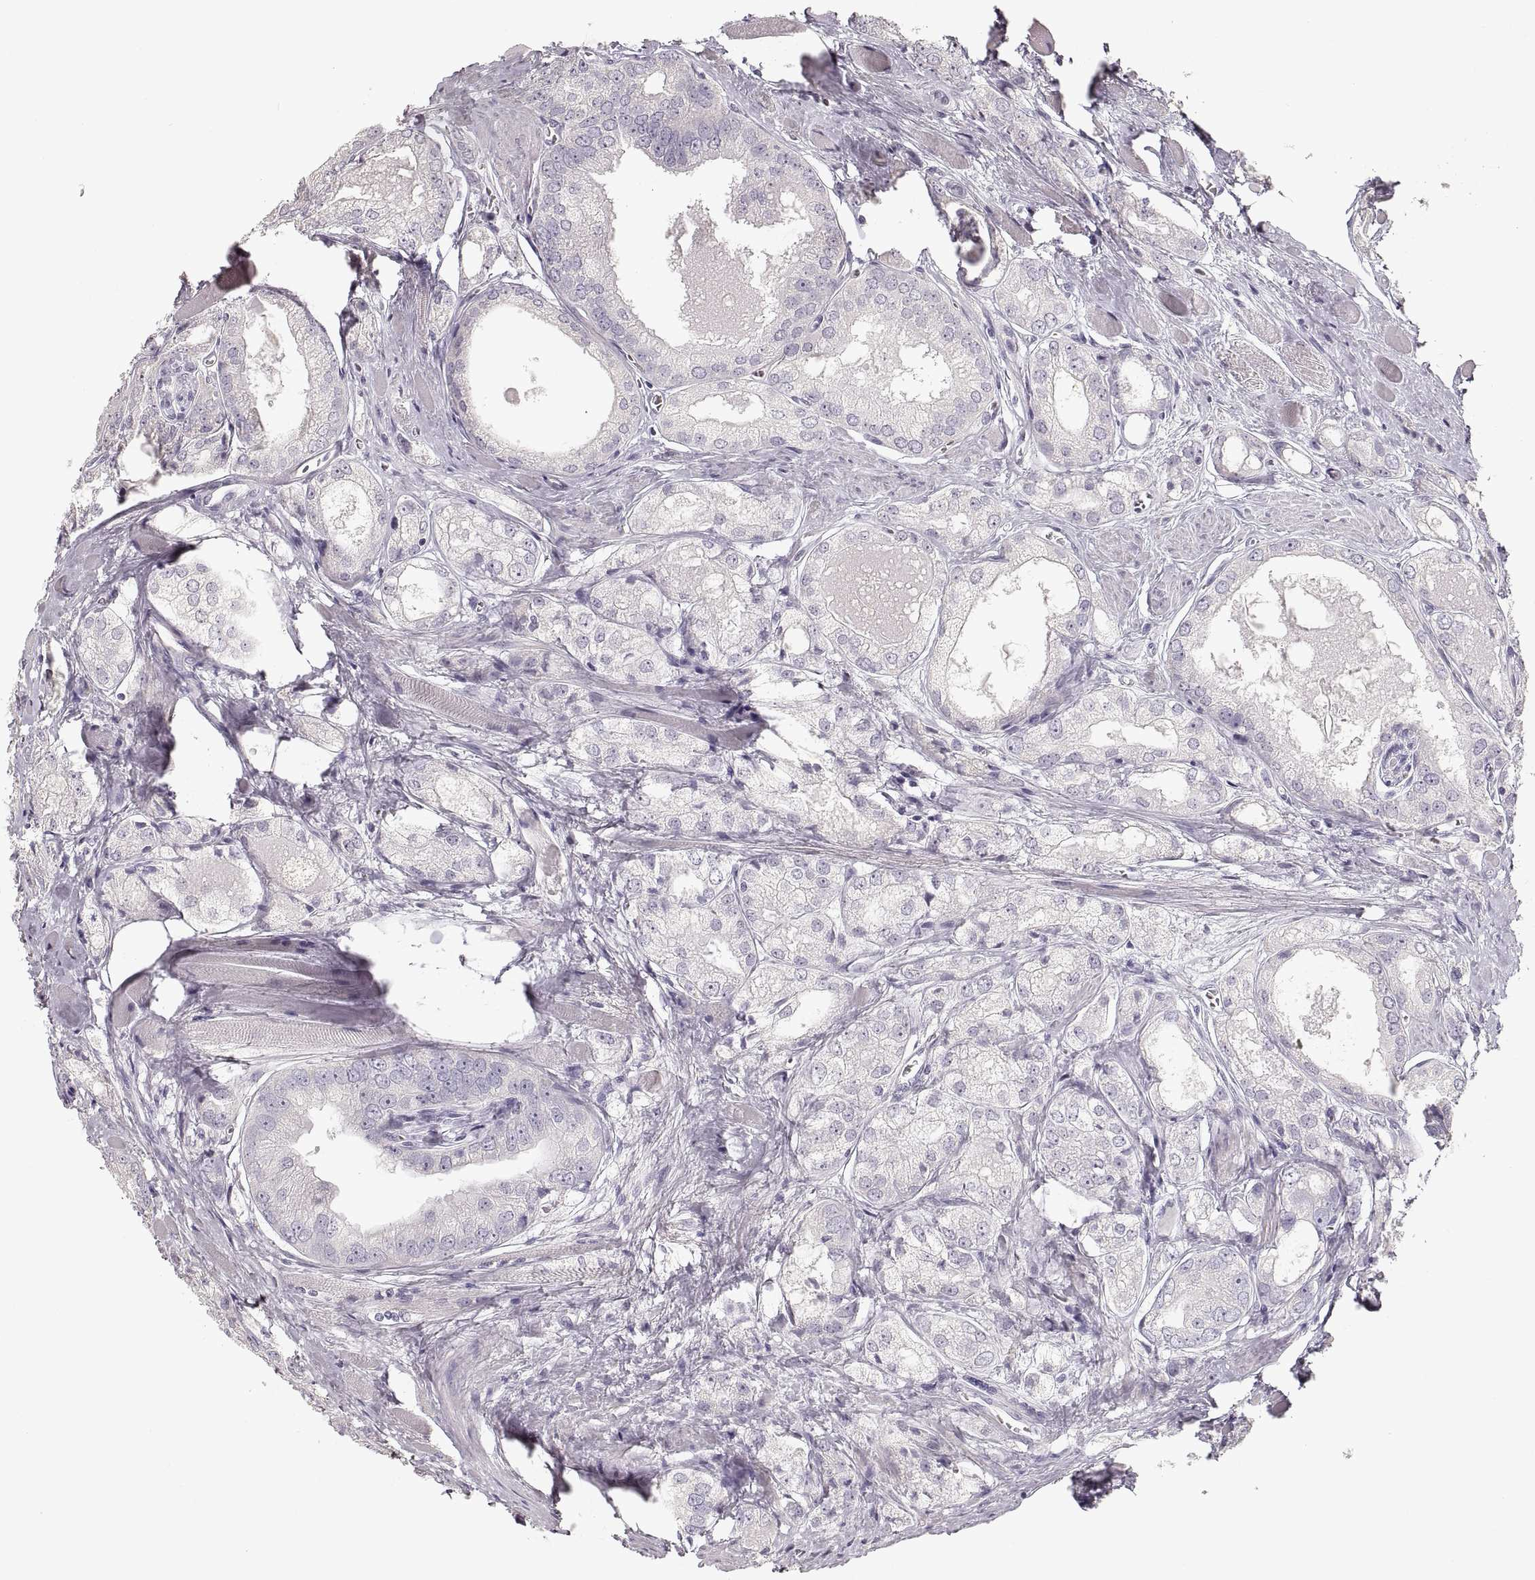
{"staining": {"intensity": "negative", "quantity": "none", "location": "none"}, "tissue": "prostate cancer", "cell_type": "Tumor cells", "image_type": "cancer", "snomed": [{"axis": "morphology", "description": "Adenocarcinoma, NOS"}, {"axis": "morphology", "description": "Adenocarcinoma, High grade"}, {"axis": "topography", "description": "Prostate"}], "caption": "A high-resolution photomicrograph shows immunohistochemistry staining of prostate cancer, which demonstrates no significant expression in tumor cells.", "gene": "ZP3", "patient": {"sex": "male", "age": 70}}